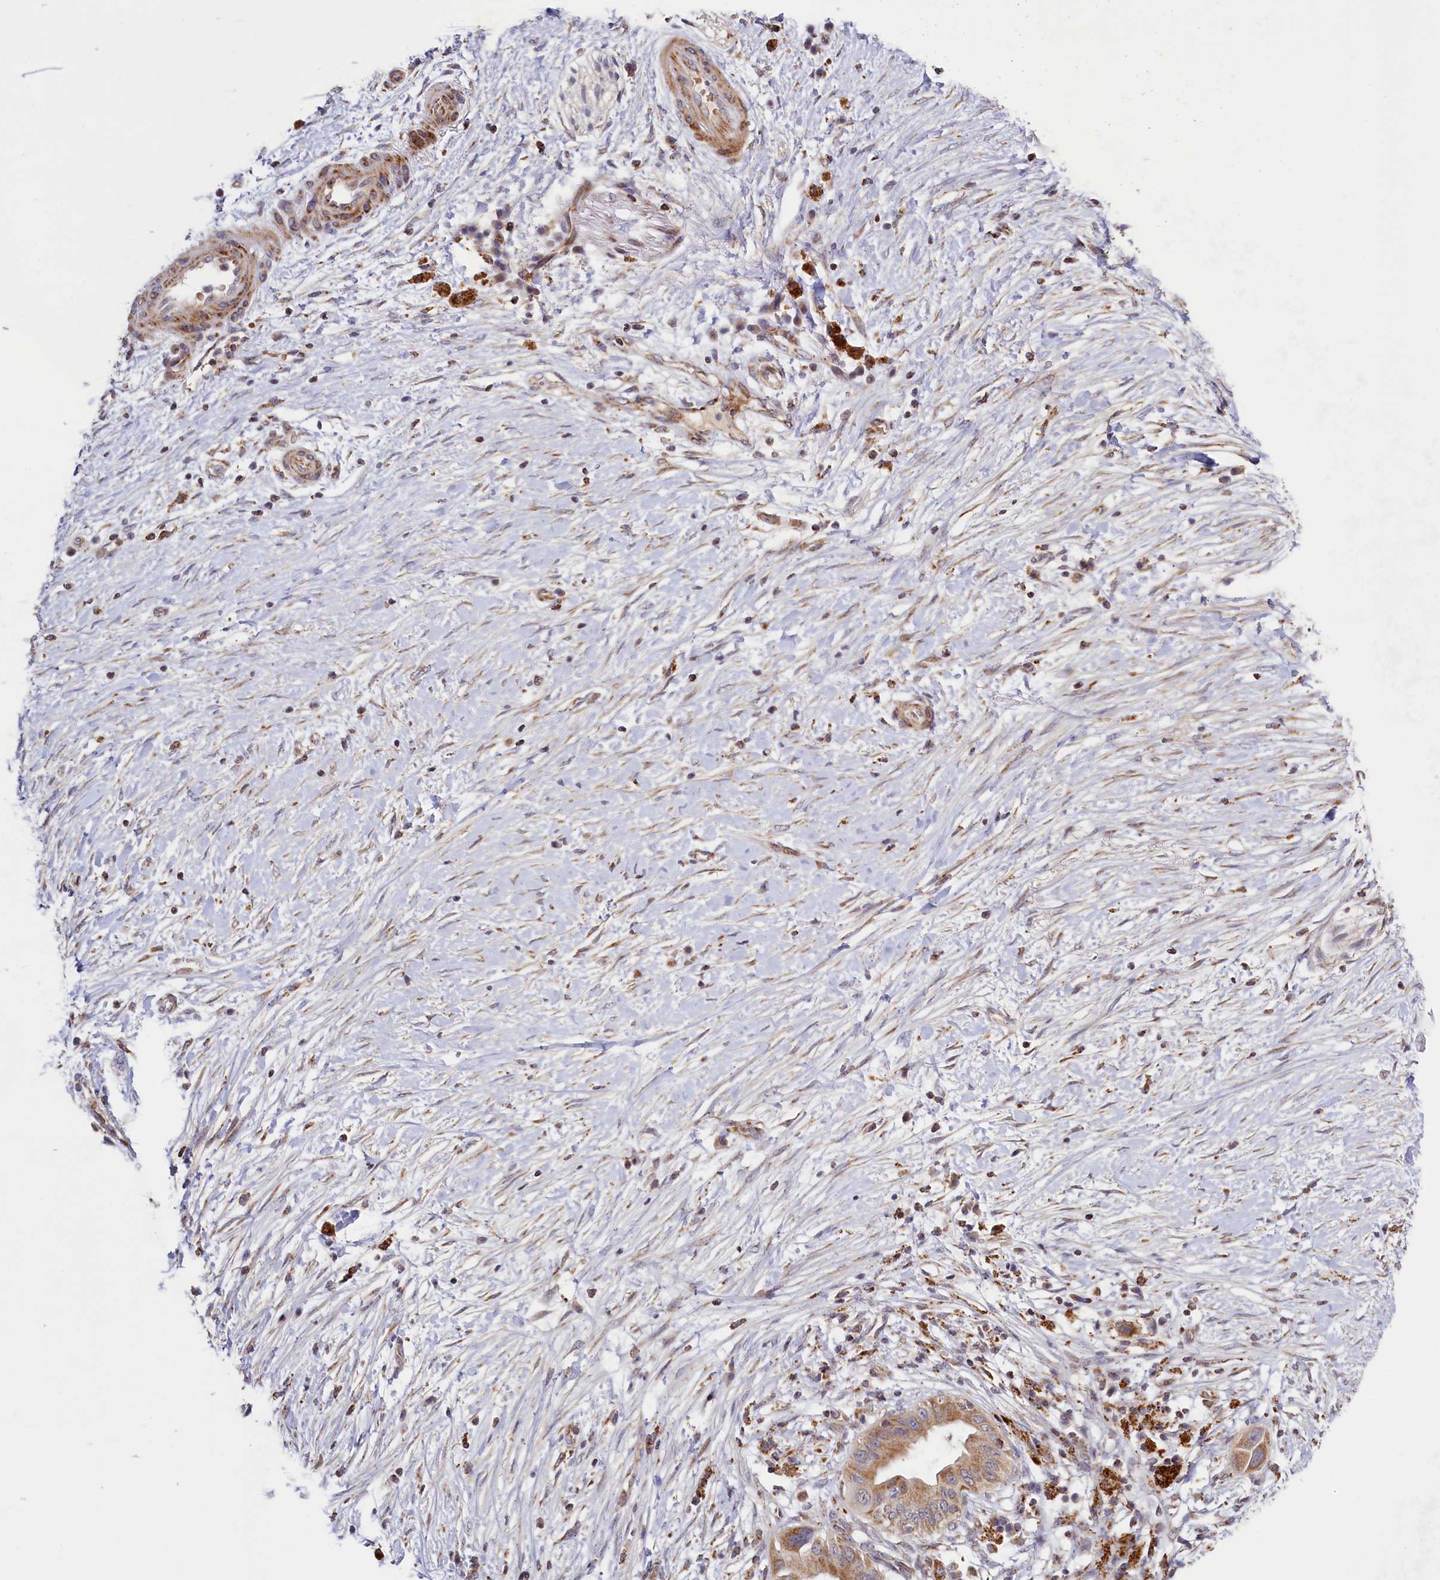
{"staining": {"intensity": "moderate", "quantity": ">75%", "location": "cytoplasmic/membranous"}, "tissue": "pancreatic cancer", "cell_type": "Tumor cells", "image_type": "cancer", "snomed": [{"axis": "morphology", "description": "Adenocarcinoma, NOS"}, {"axis": "topography", "description": "Pancreas"}], "caption": "Immunohistochemistry (IHC) image of neoplastic tissue: human pancreatic adenocarcinoma stained using immunohistochemistry (IHC) shows medium levels of moderate protein expression localized specifically in the cytoplasmic/membranous of tumor cells, appearing as a cytoplasmic/membranous brown color.", "gene": "DYNC2H1", "patient": {"sex": "male", "age": 68}}